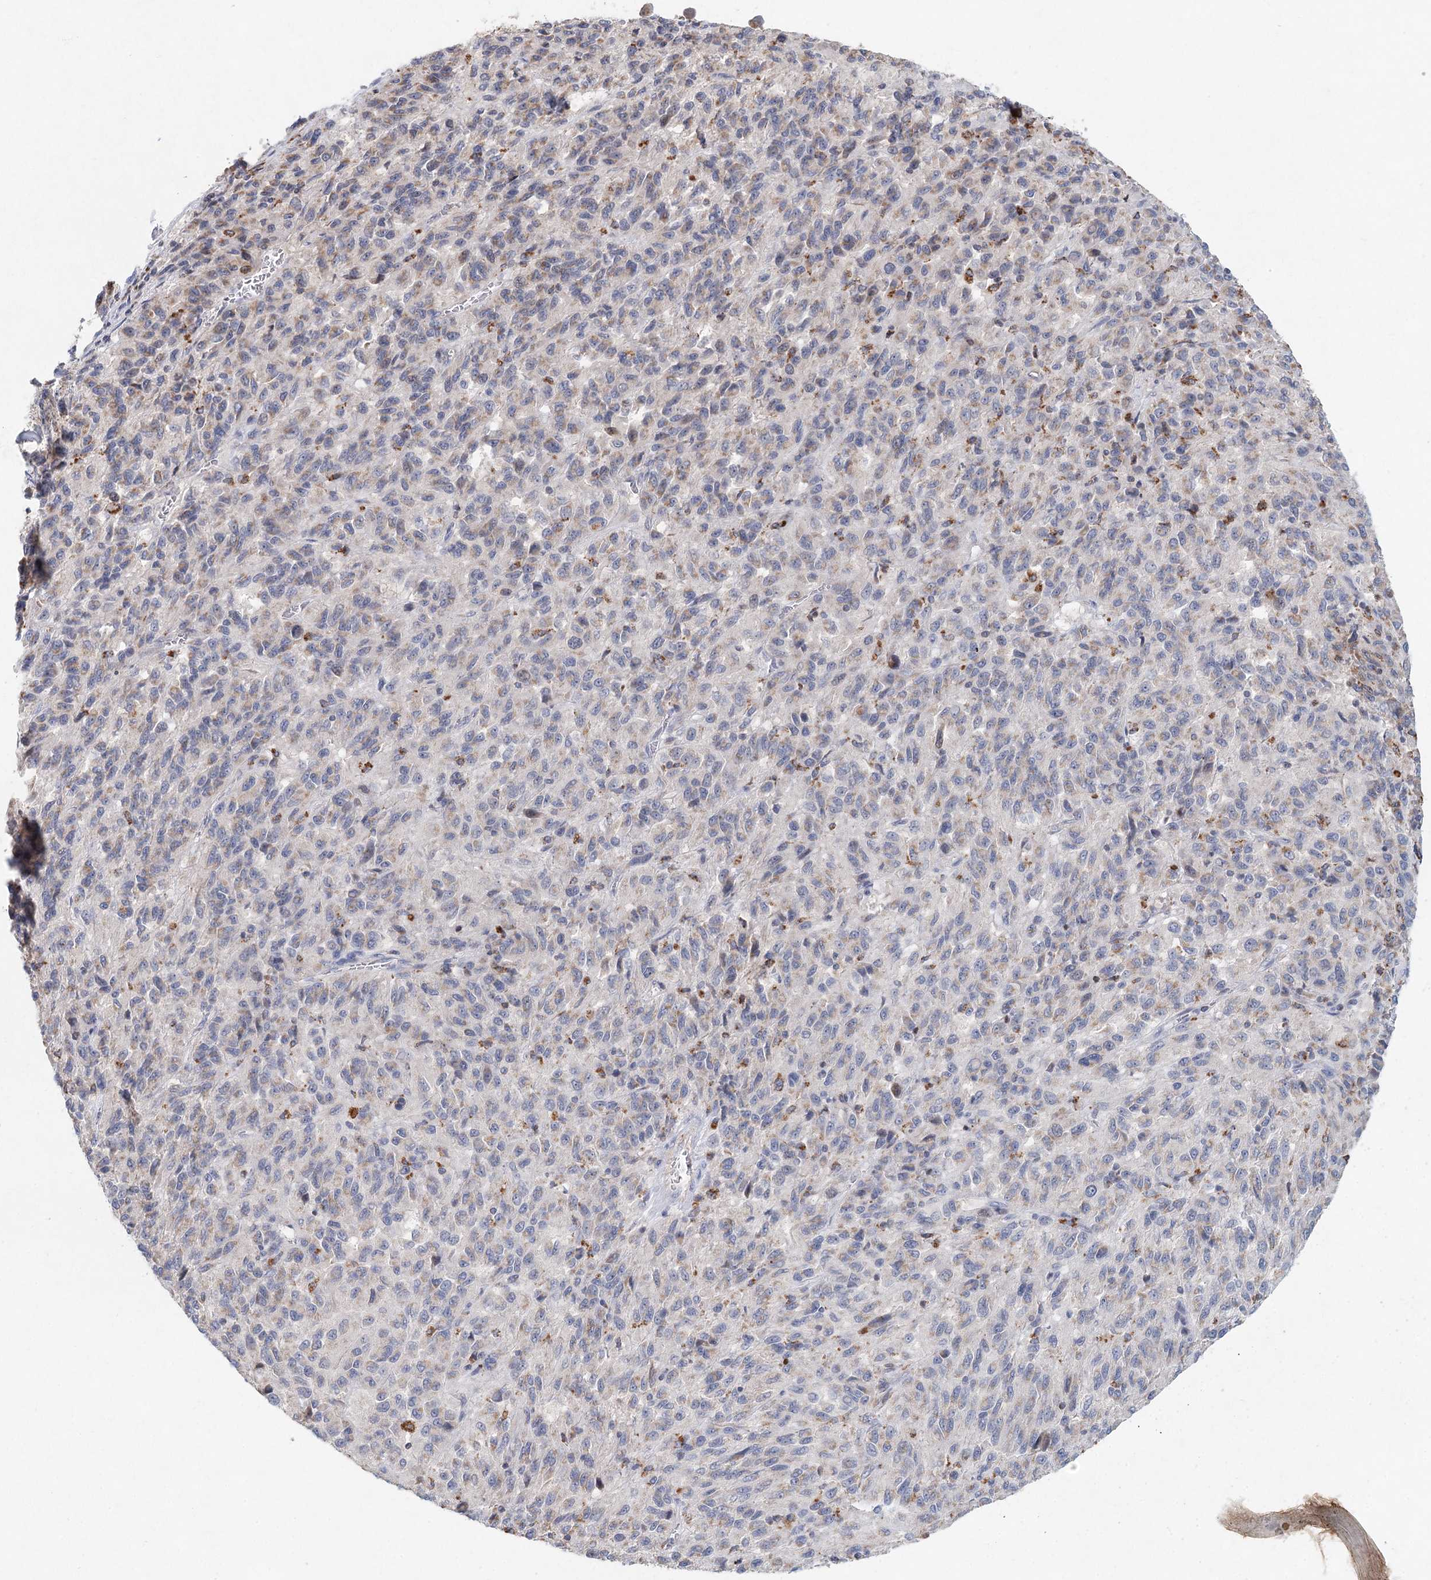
{"staining": {"intensity": "weak", "quantity": "<25%", "location": "cytoplasmic/membranous"}, "tissue": "melanoma", "cell_type": "Tumor cells", "image_type": "cancer", "snomed": [{"axis": "morphology", "description": "Malignant melanoma, Metastatic site"}, {"axis": "topography", "description": "Lung"}], "caption": "DAB immunohistochemical staining of malignant melanoma (metastatic site) reveals no significant expression in tumor cells. The staining is performed using DAB brown chromogen with nuclei counter-stained in using hematoxylin.", "gene": "XPO6", "patient": {"sex": "male", "age": 64}}